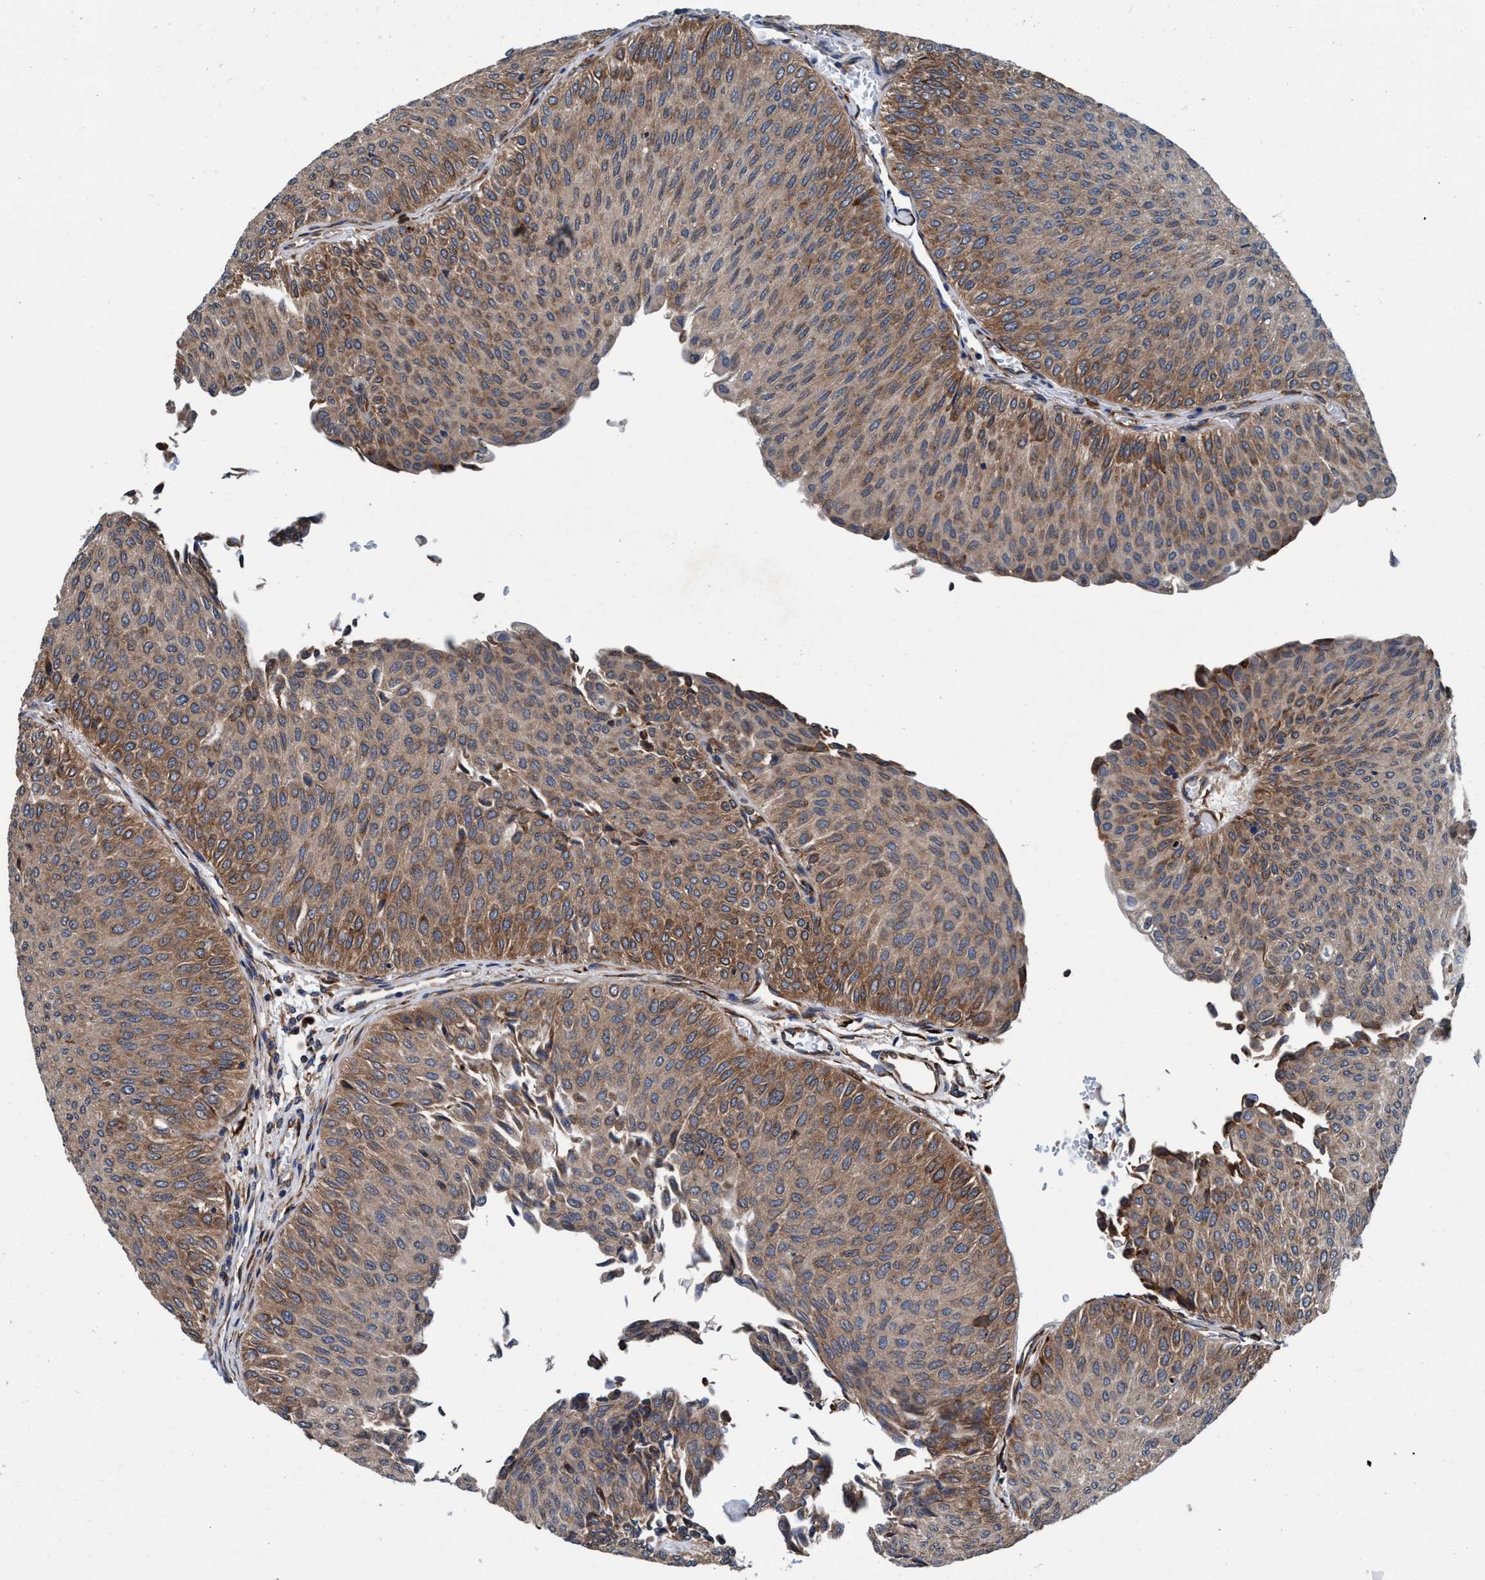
{"staining": {"intensity": "moderate", "quantity": ">75%", "location": "cytoplasmic/membranous"}, "tissue": "urothelial cancer", "cell_type": "Tumor cells", "image_type": "cancer", "snomed": [{"axis": "morphology", "description": "Urothelial carcinoma, Low grade"}, {"axis": "topography", "description": "Urinary bladder"}], "caption": "A high-resolution photomicrograph shows immunohistochemistry staining of low-grade urothelial carcinoma, which shows moderate cytoplasmic/membranous staining in approximately >75% of tumor cells.", "gene": "ENDOG", "patient": {"sex": "male", "age": 78}}